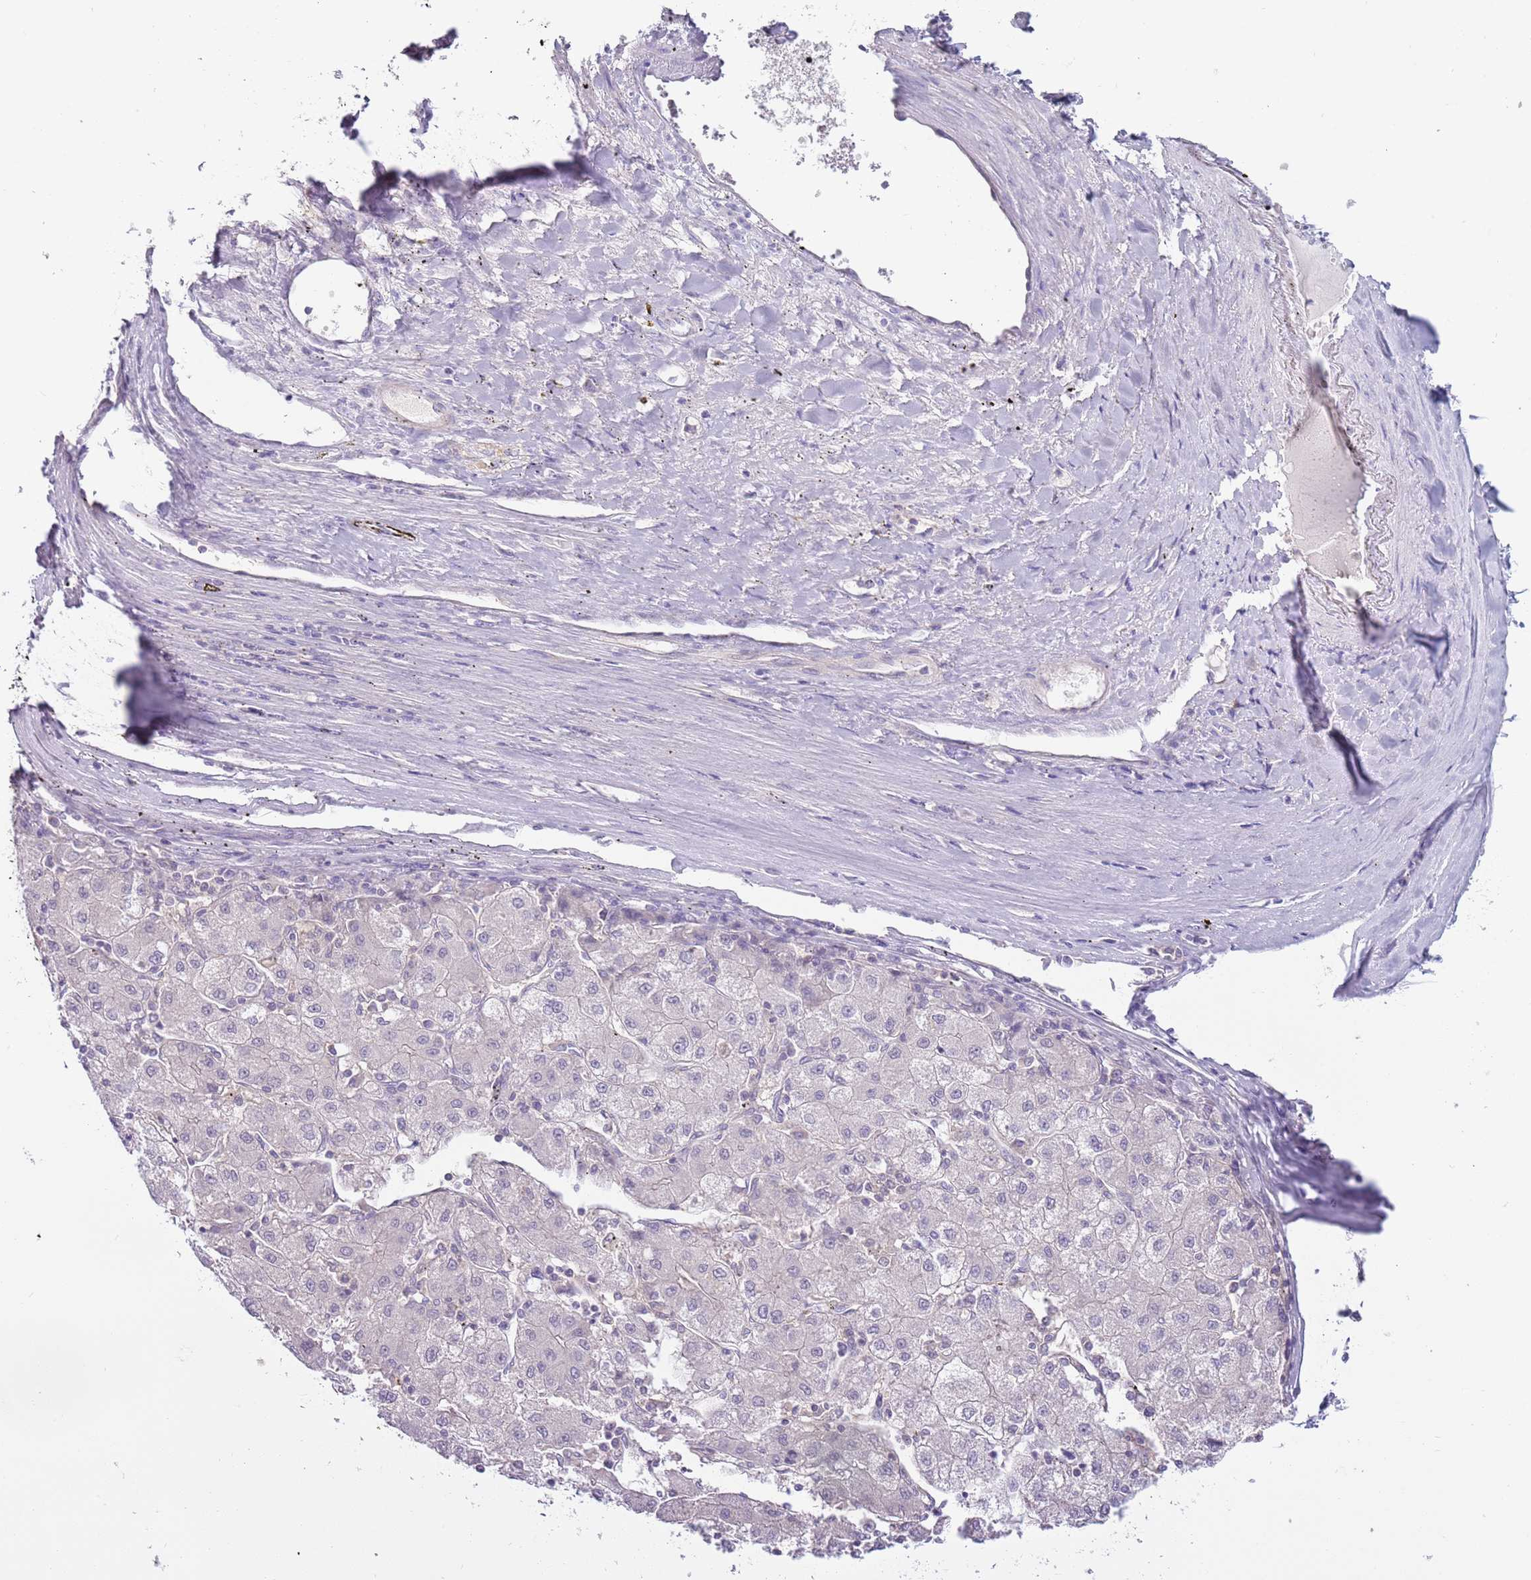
{"staining": {"intensity": "negative", "quantity": "none", "location": "none"}, "tissue": "liver cancer", "cell_type": "Tumor cells", "image_type": "cancer", "snomed": [{"axis": "morphology", "description": "Carcinoma, Hepatocellular, NOS"}, {"axis": "topography", "description": "Liver"}], "caption": "Immunohistochemistry image of human liver cancer stained for a protein (brown), which displays no staining in tumor cells.", "gene": "ARHGAP5", "patient": {"sex": "male", "age": 72}}